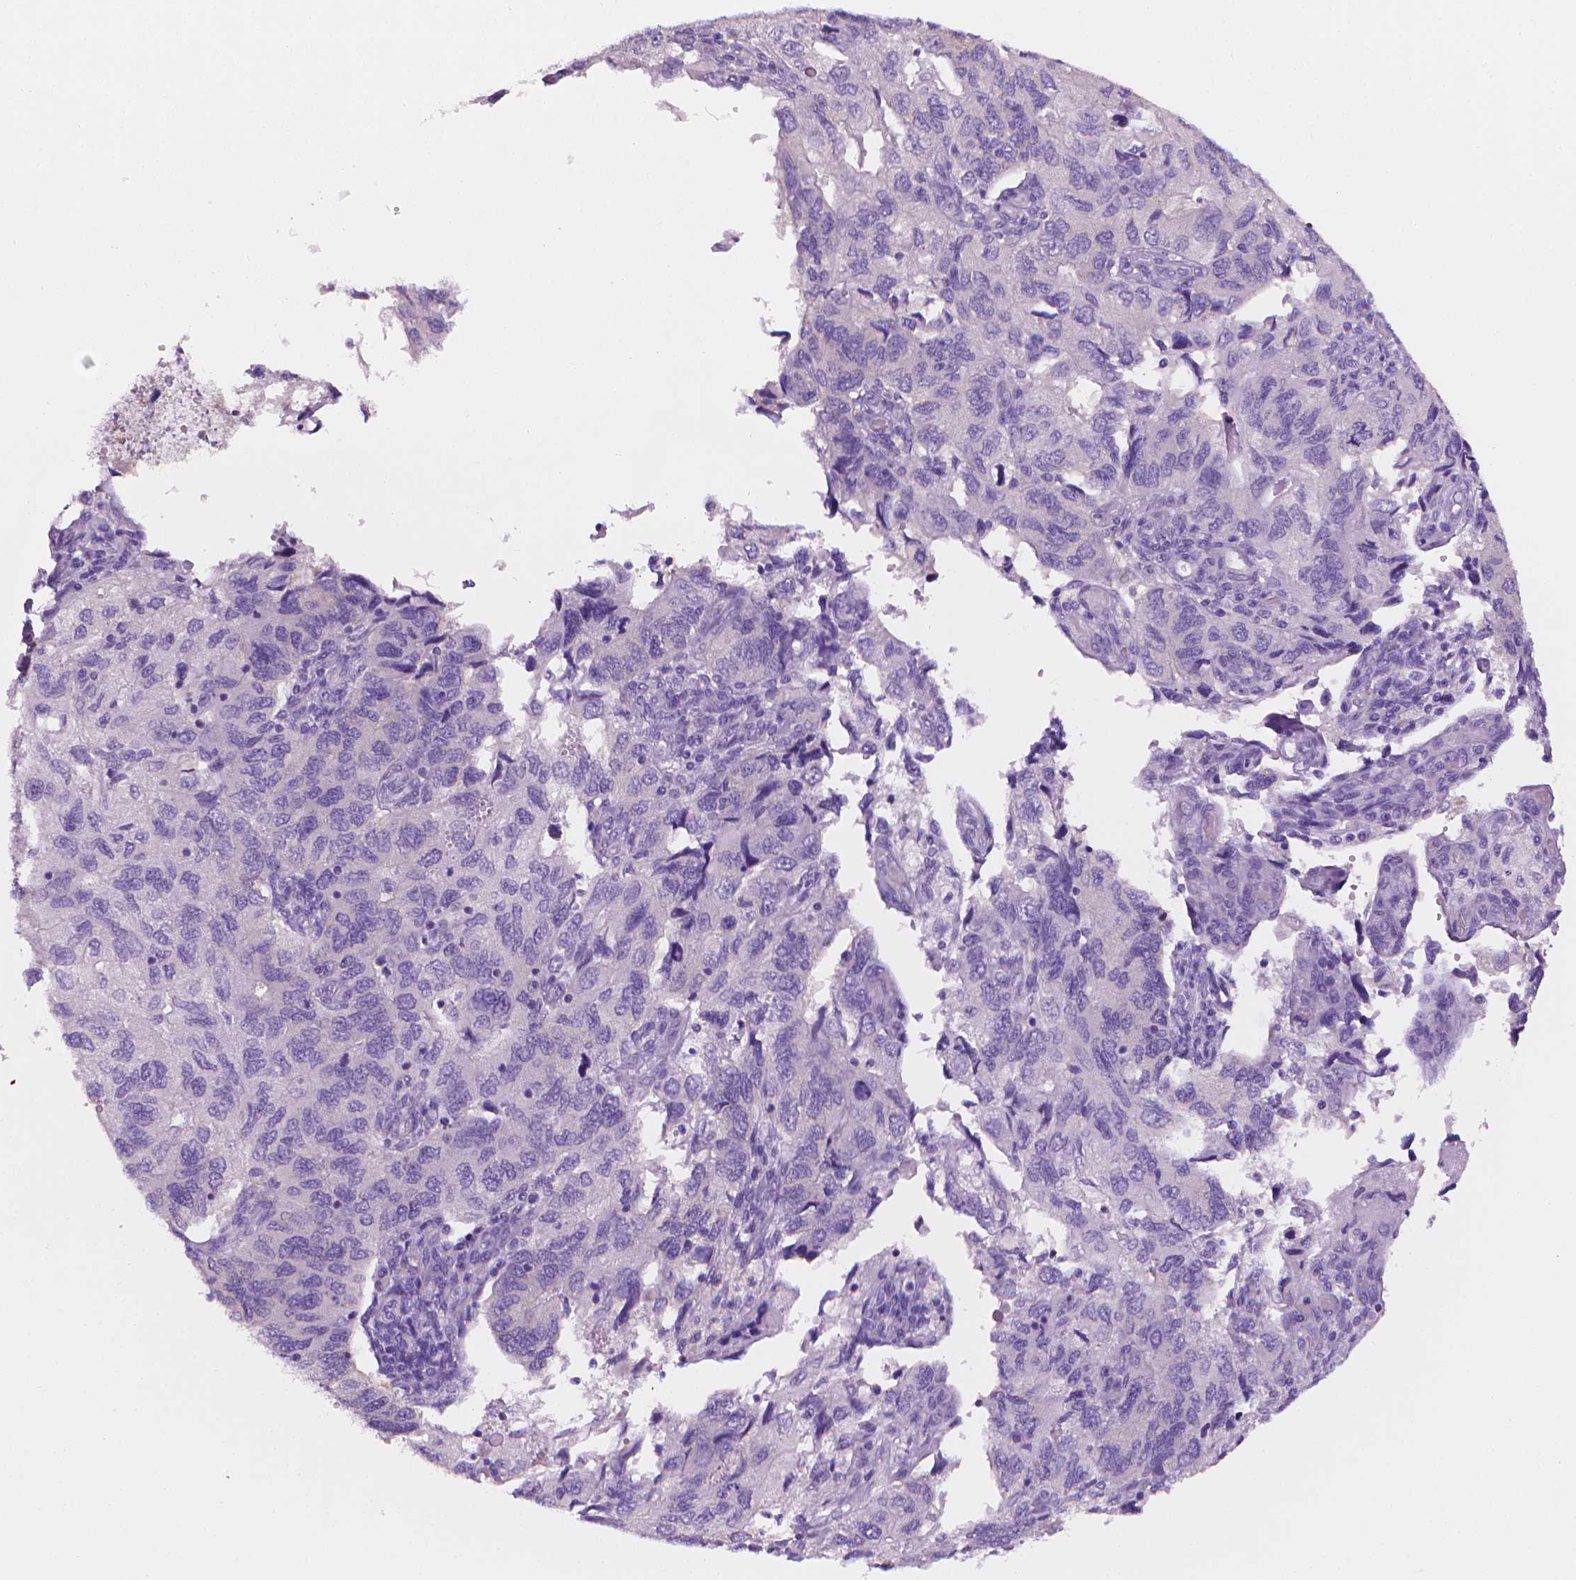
{"staining": {"intensity": "negative", "quantity": "none", "location": "none"}, "tissue": "endometrial cancer", "cell_type": "Tumor cells", "image_type": "cancer", "snomed": [{"axis": "morphology", "description": "Carcinoma, NOS"}, {"axis": "topography", "description": "Uterus"}], "caption": "Immunohistochemical staining of endometrial cancer reveals no significant positivity in tumor cells.", "gene": "FASN", "patient": {"sex": "female", "age": 76}}